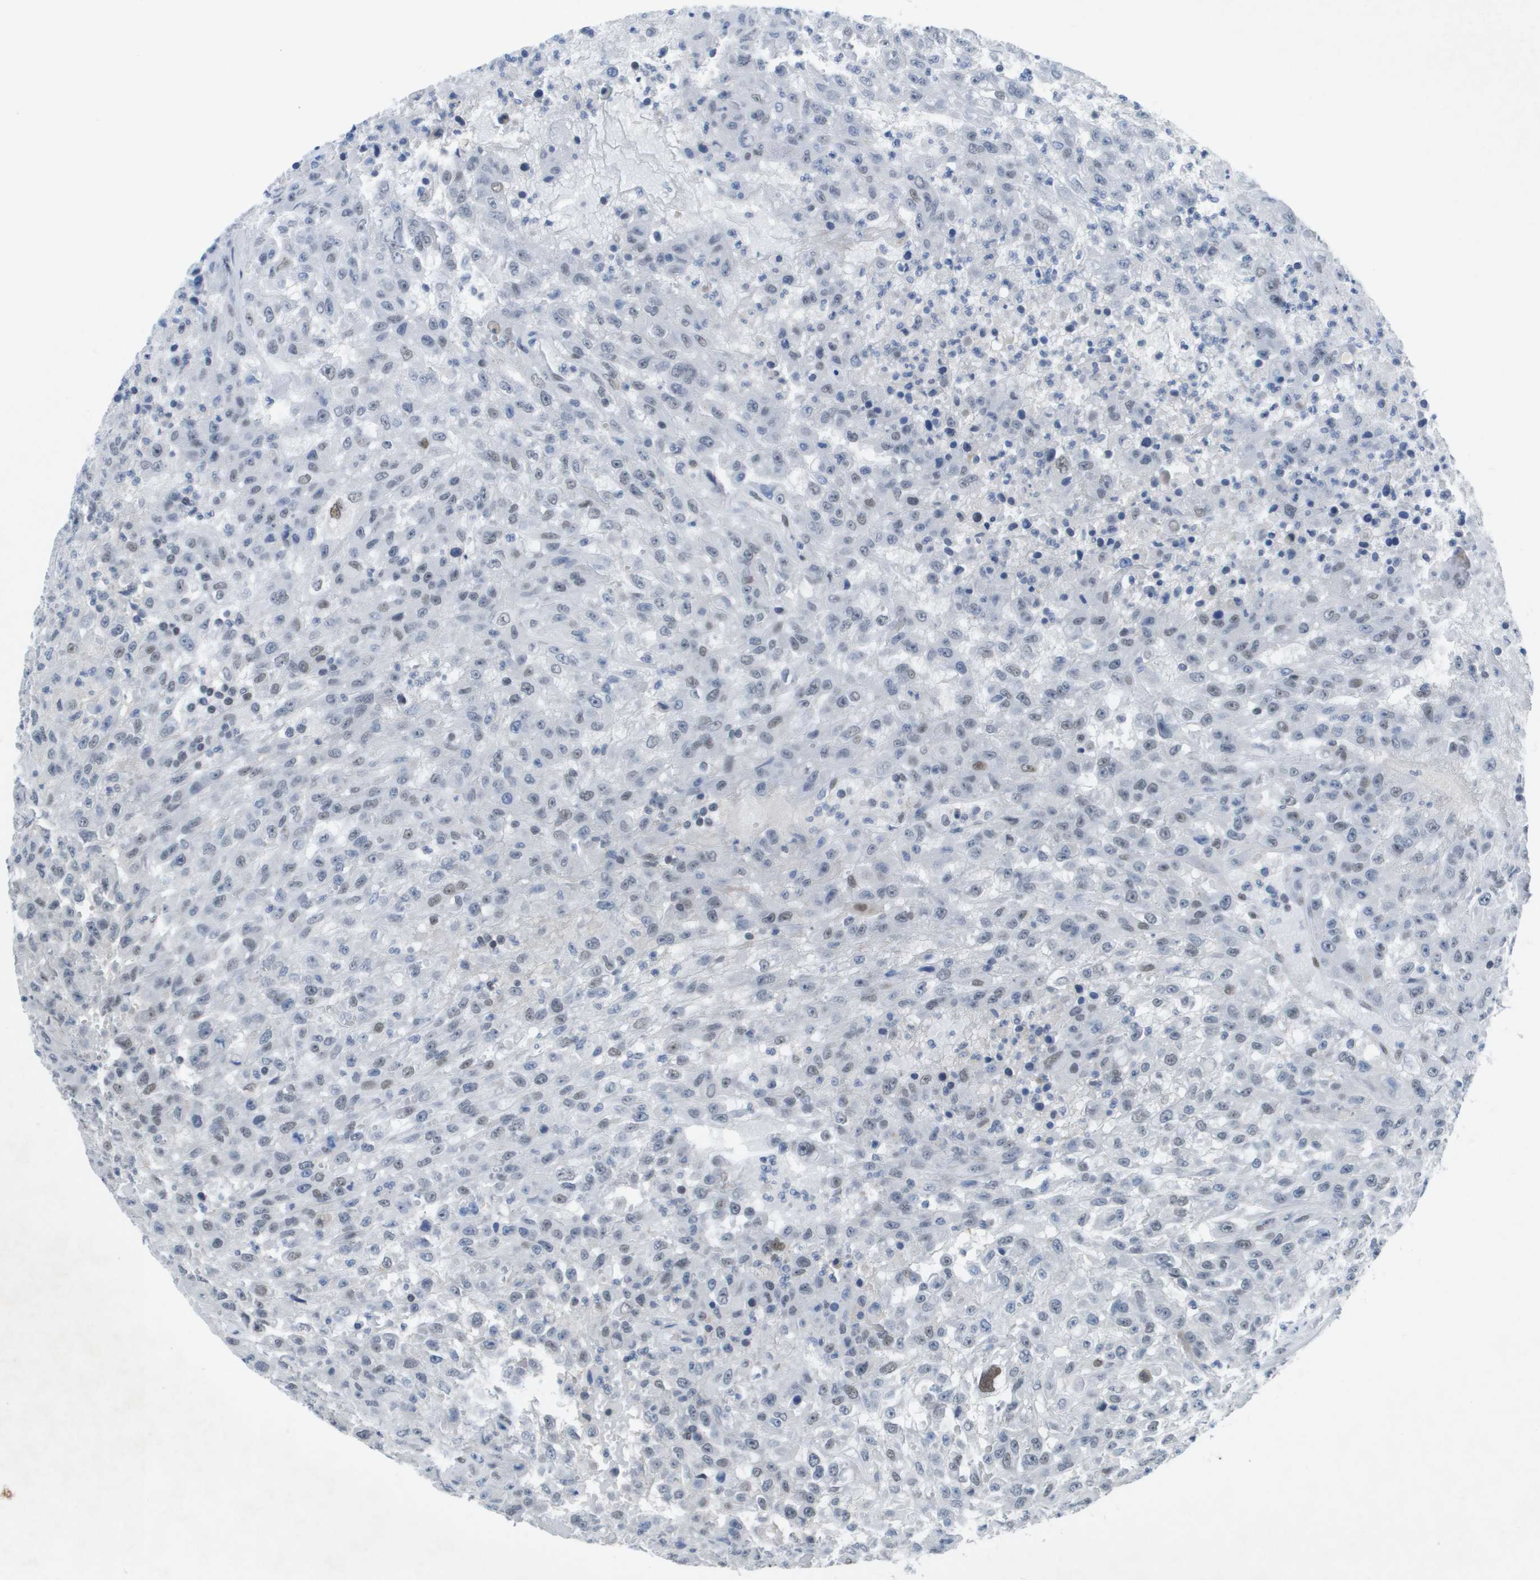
{"staining": {"intensity": "negative", "quantity": "none", "location": "none"}, "tissue": "urothelial cancer", "cell_type": "Tumor cells", "image_type": "cancer", "snomed": [{"axis": "morphology", "description": "Urothelial carcinoma, High grade"}, {"axis": "topography", "description": "Urinary bladder"}], "caption": "IHC photomicrograph of neoplastic tissue: human urothelial carcinoma (high-grade) stained with DAB (3,3'-diaminobenzidine) demonstrates no significant protein expression in tumor cells. The staining is performed using DAB brown chromogen with nuclei counter-stained in using hematoxylin.", "gene": "TP53RK", "patient": {"sex": "male", "age": 46}}